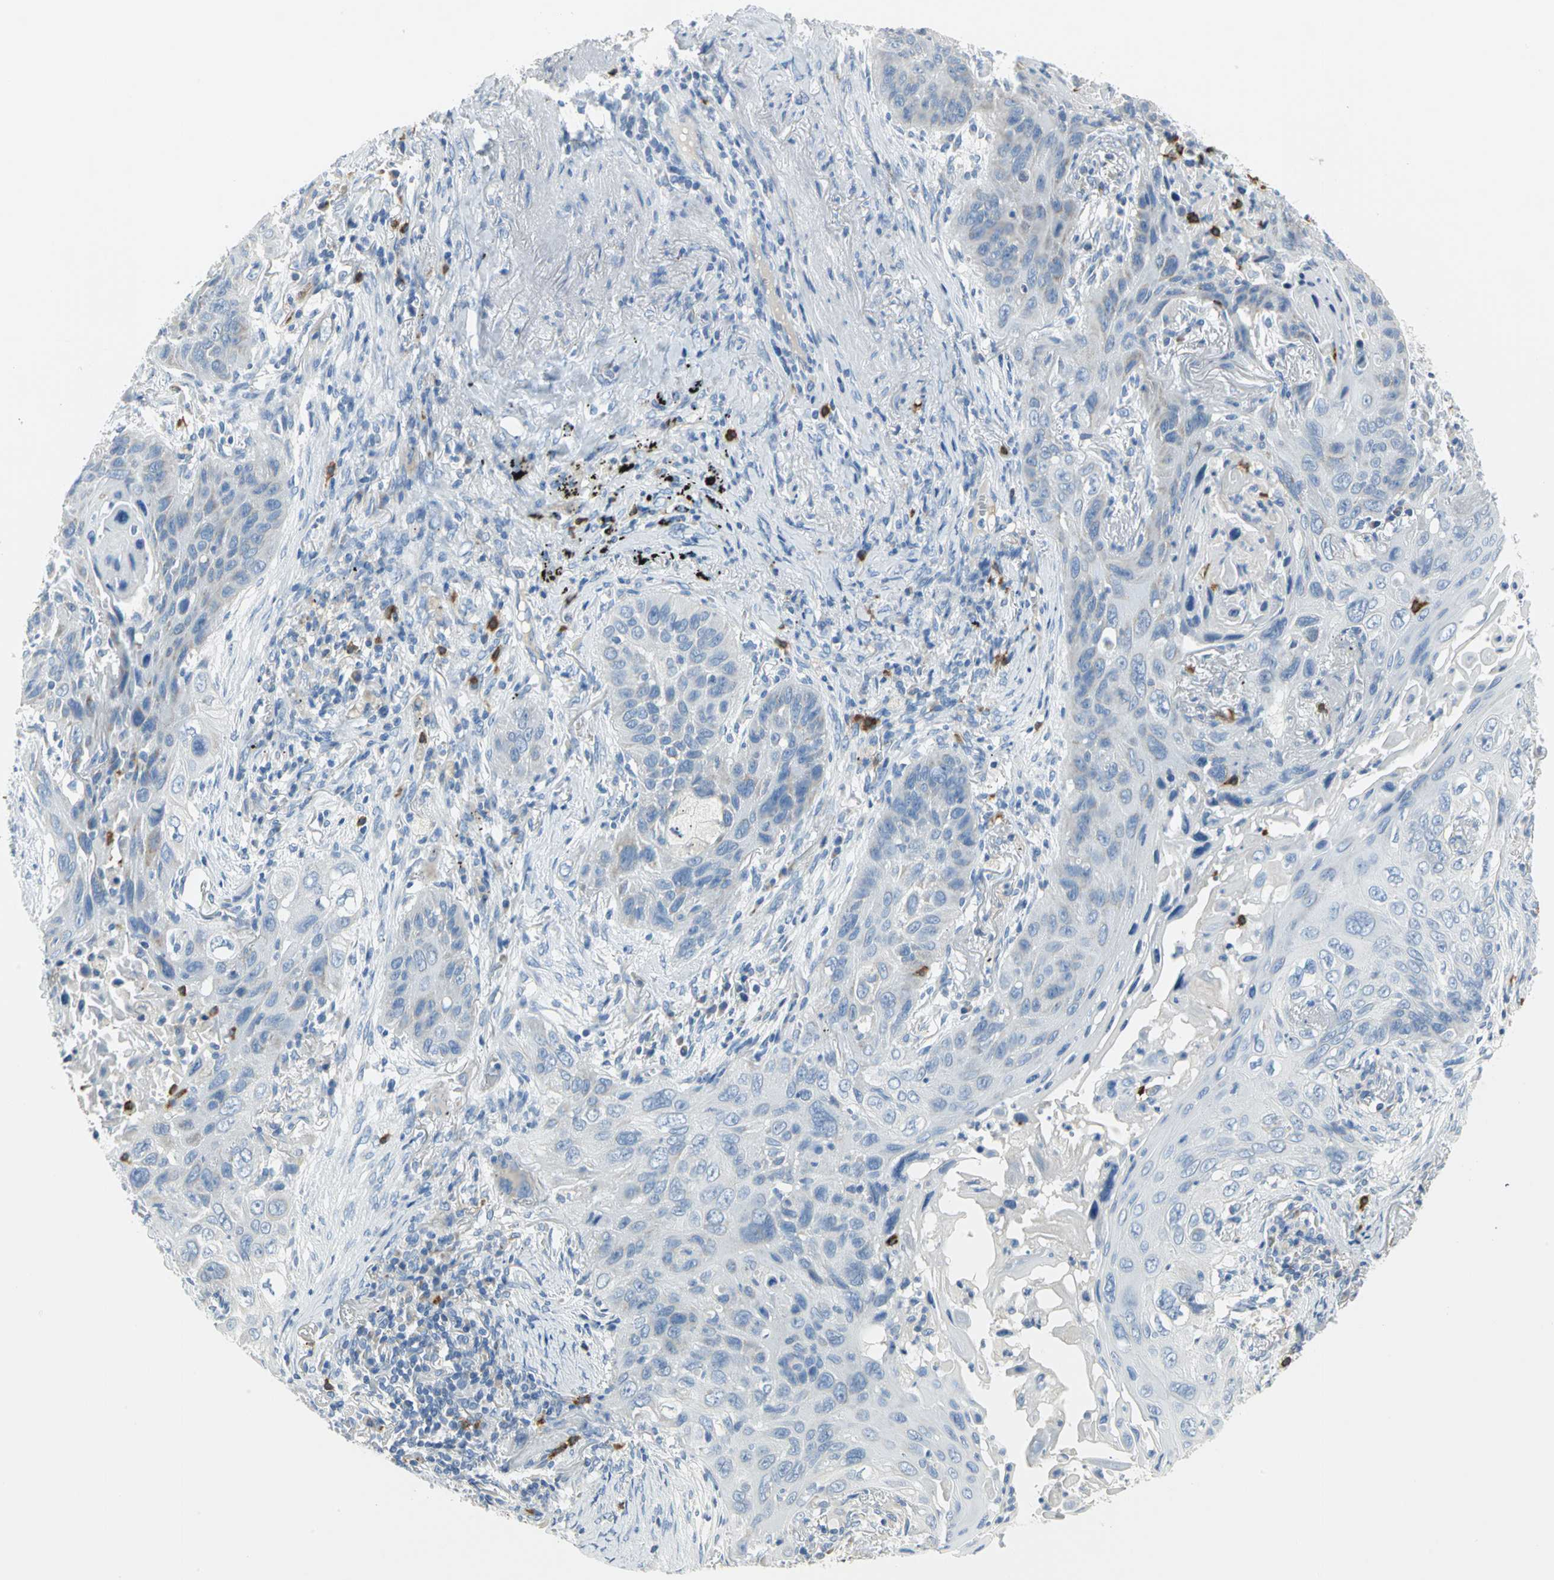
{"staining": {"intensity": "negative", "quantity": "none", "location": "none"}, "tissue": "lung cancer", "cell_type": "Tumor cells", "image_type": "cancer", "snomed": [{"axis": "morphology", "description": "Squamous cell carcinoma, NOS"}, {"axis": "topography", "description": "Lung"}], "caption": "An immunohistochemistry (IHC) histopathology image of lung cancer (squamous cell carcinoma) is shown. There is no staining in tumor cells of lung cancer (squamous cell carcinoma).", "gene": "ALOX15", "patient": {"sex": "female", "age": 67}}